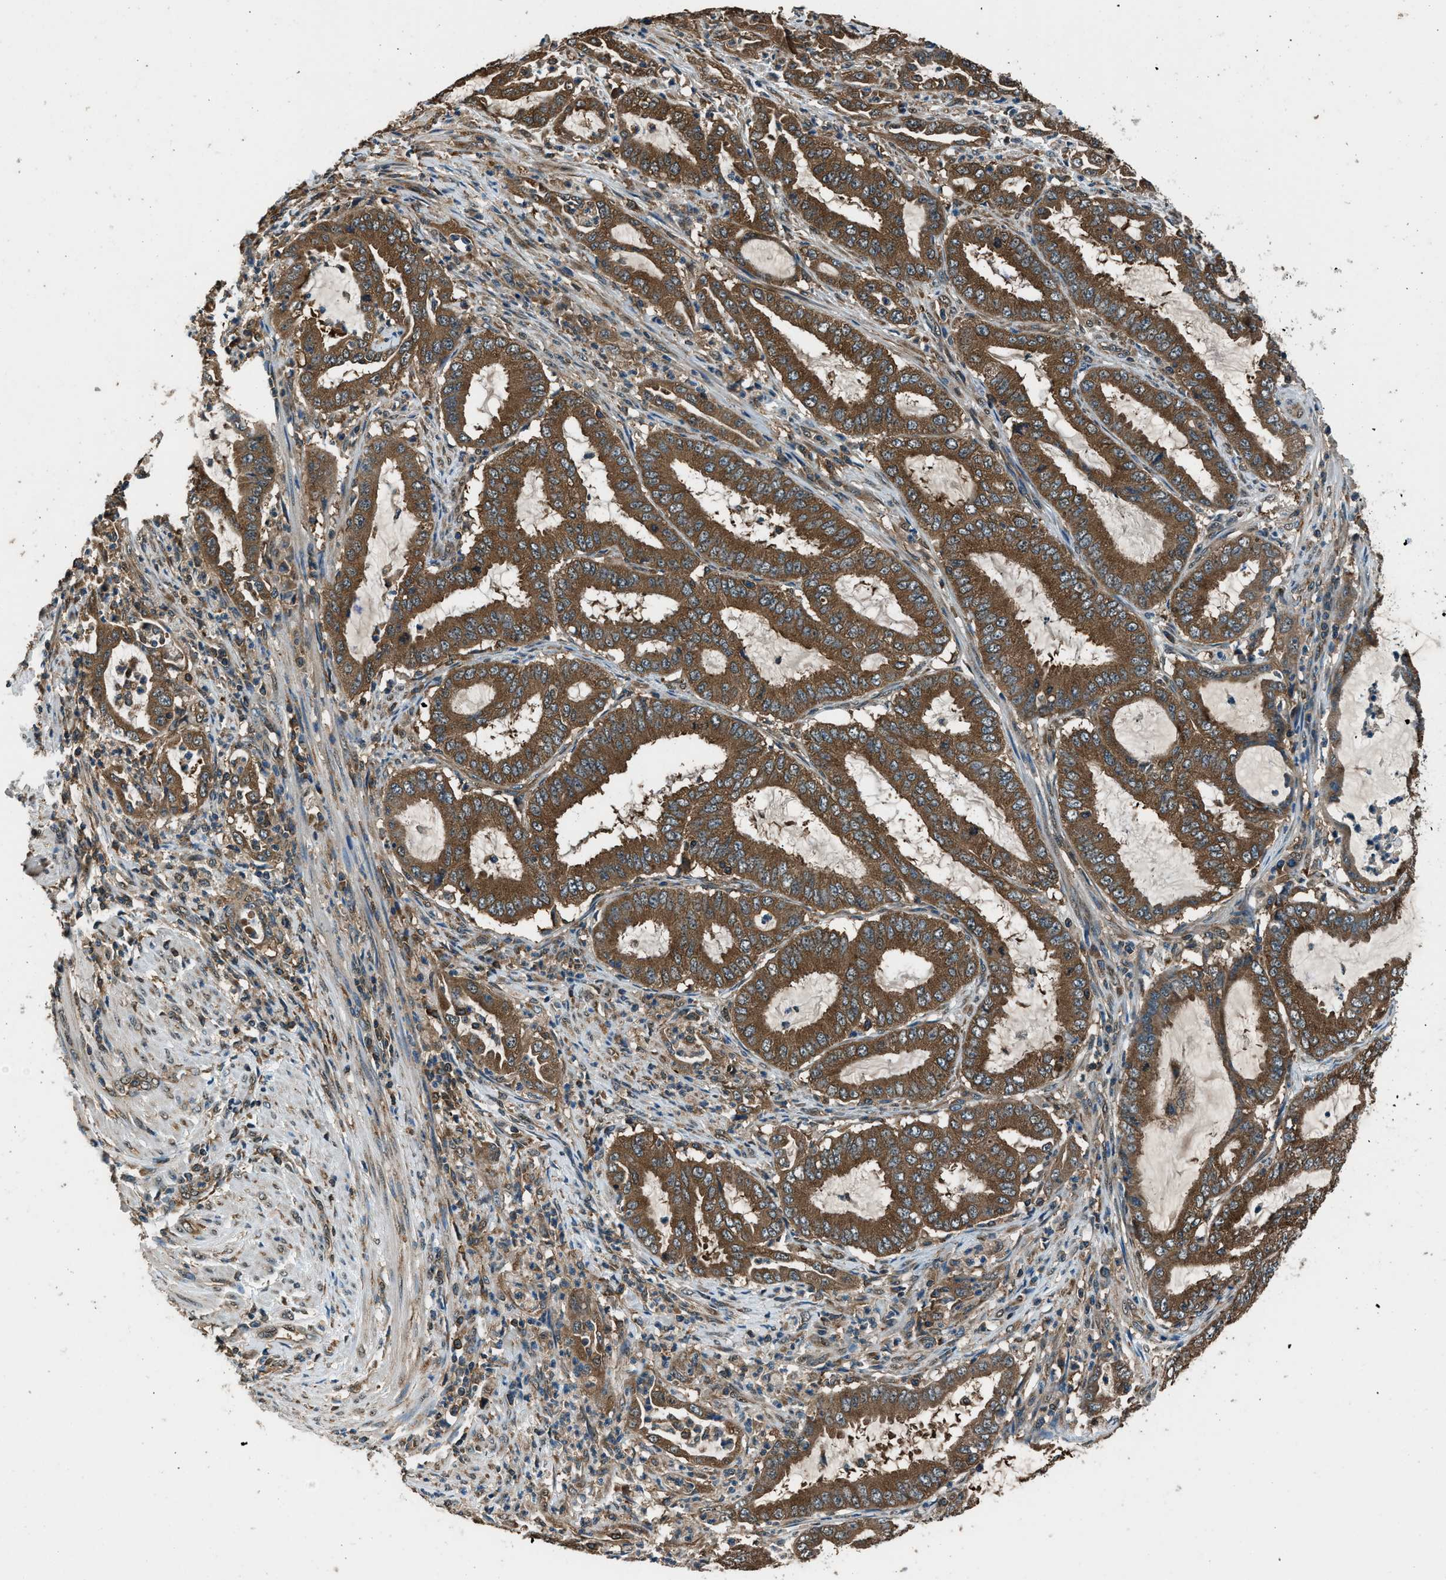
{"staining": {"intensity": "moderate", "quantity": ">75%", "location": "cytoplasmic/membranous"}, "tissue": "endometrial cancer", "cell_type": "Tumor cells", "image_type": "cancer", "snomed": [{"axis": "morphology", "description": "Adenocarcinoma, NOS"}, {"axis": "topography", "description": "Endometrium"}], "caption": "High-power microscopy captured an IHC photomicrograph of endometrial cancer (adenocarcinoma), revealing moderate cytoplasmic/membranous staining in about >75% of tumor cells.", "gene": "ARFGAP2", "patient": {"sex": "female", "age": 70}}